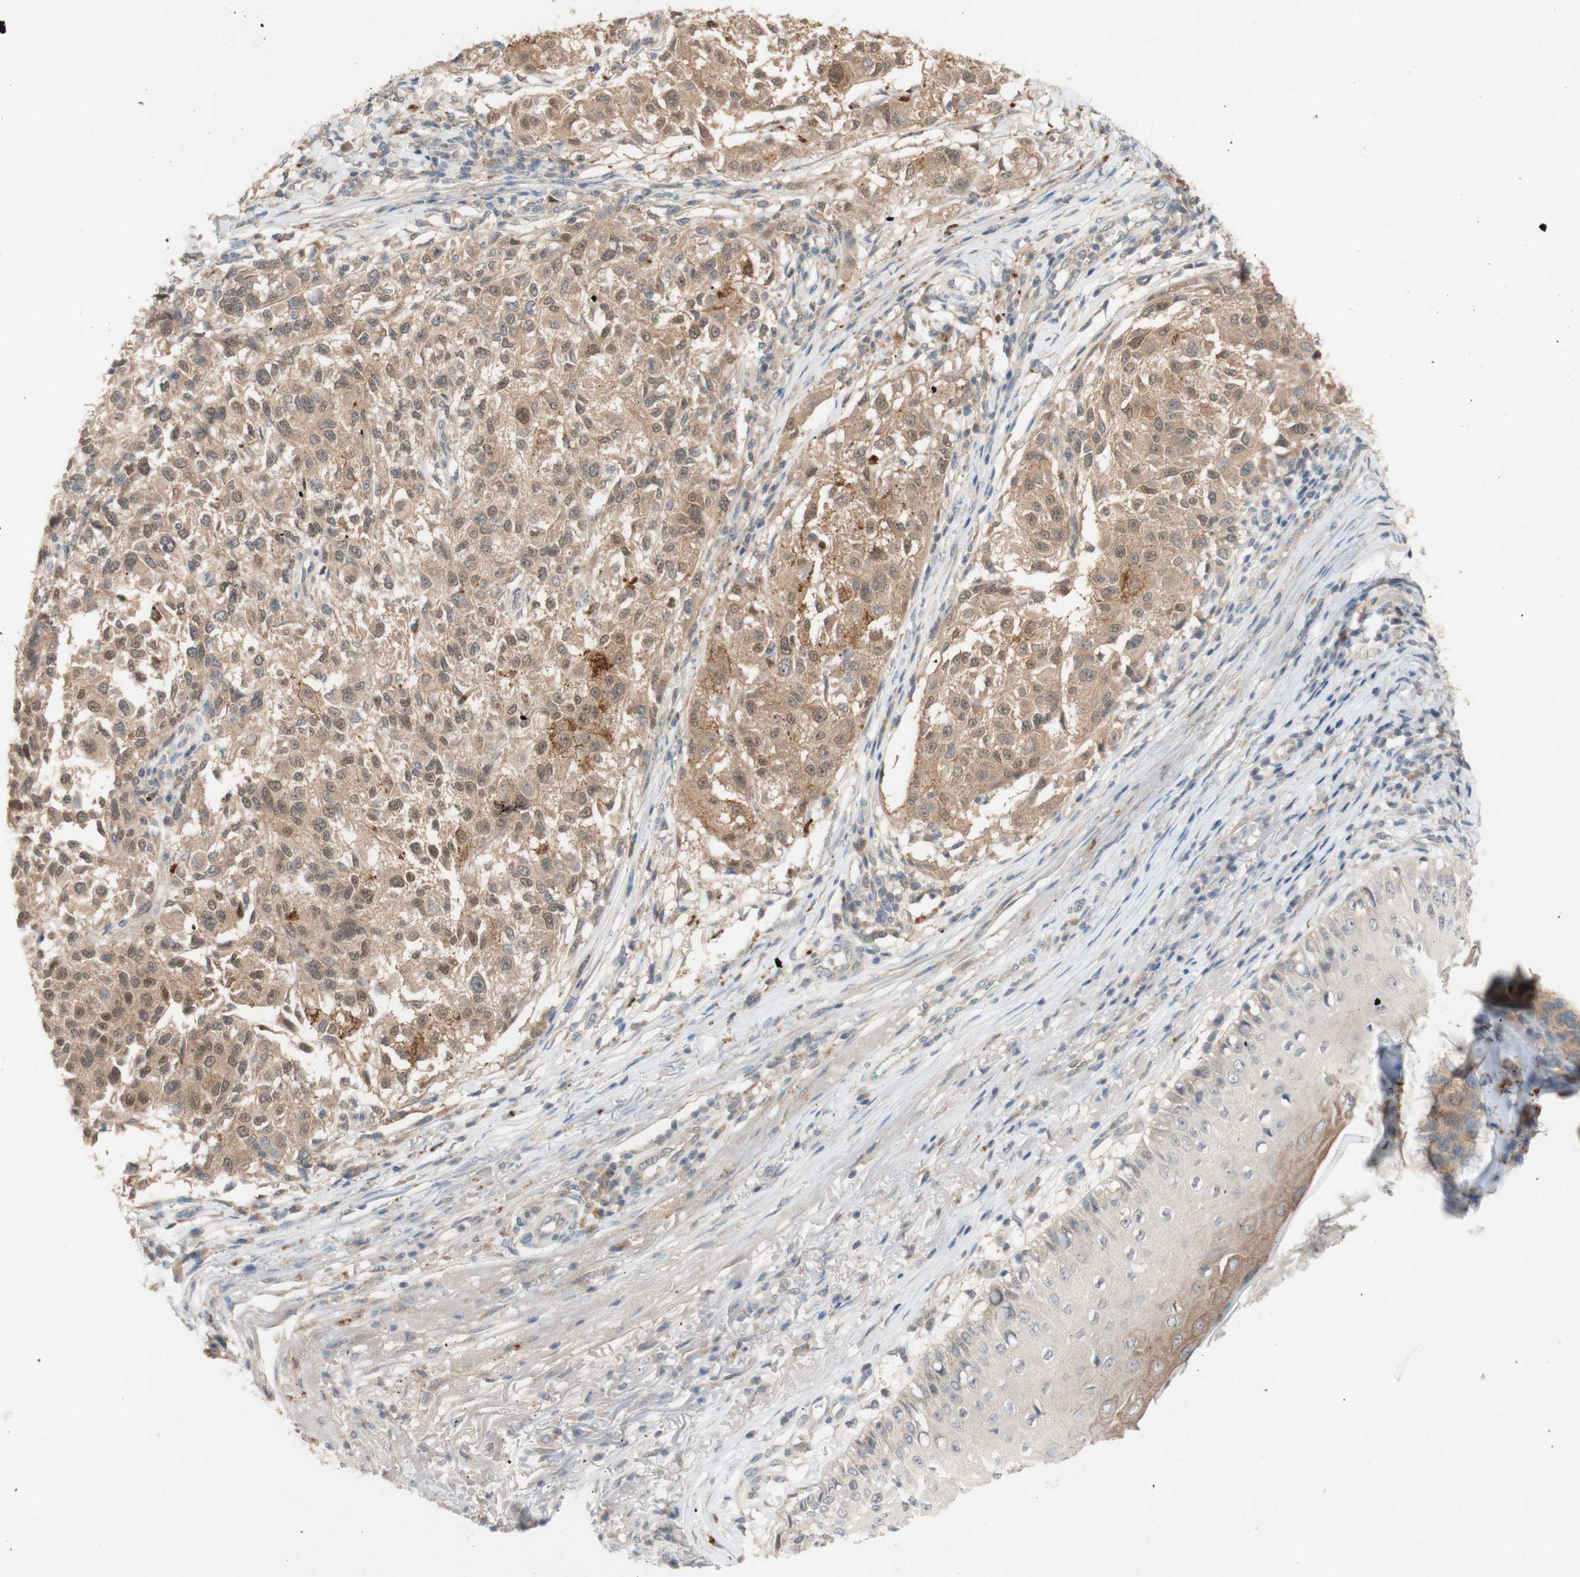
{"staining": {"intensity": "moderate", "quantity": ">75%", "location": "cytoplasmic/membranous,nuclear"}, "tissue": "melanoma", "cell_type": "Tumor cells", "image_type": "cancer", "snomed": [{"axis": "morphology", "description": "Necrosis, NOS"}, {"axis": "morphology", "description": "Malignant melanoma, NOS"}, {"axis": "topography", "description": "Skin"}], "caption": "Moderate cytoplasmic/membranous and nuclear protein positivity is seen in about >75% of tumor cells in malignant melanoma. (Stains: DAB in brown, nuclei in blue, Microscopy: brightfield microscopy at high magnification).", "gene": "PEX2", "patient": {"sex": "female", "age": 87}}